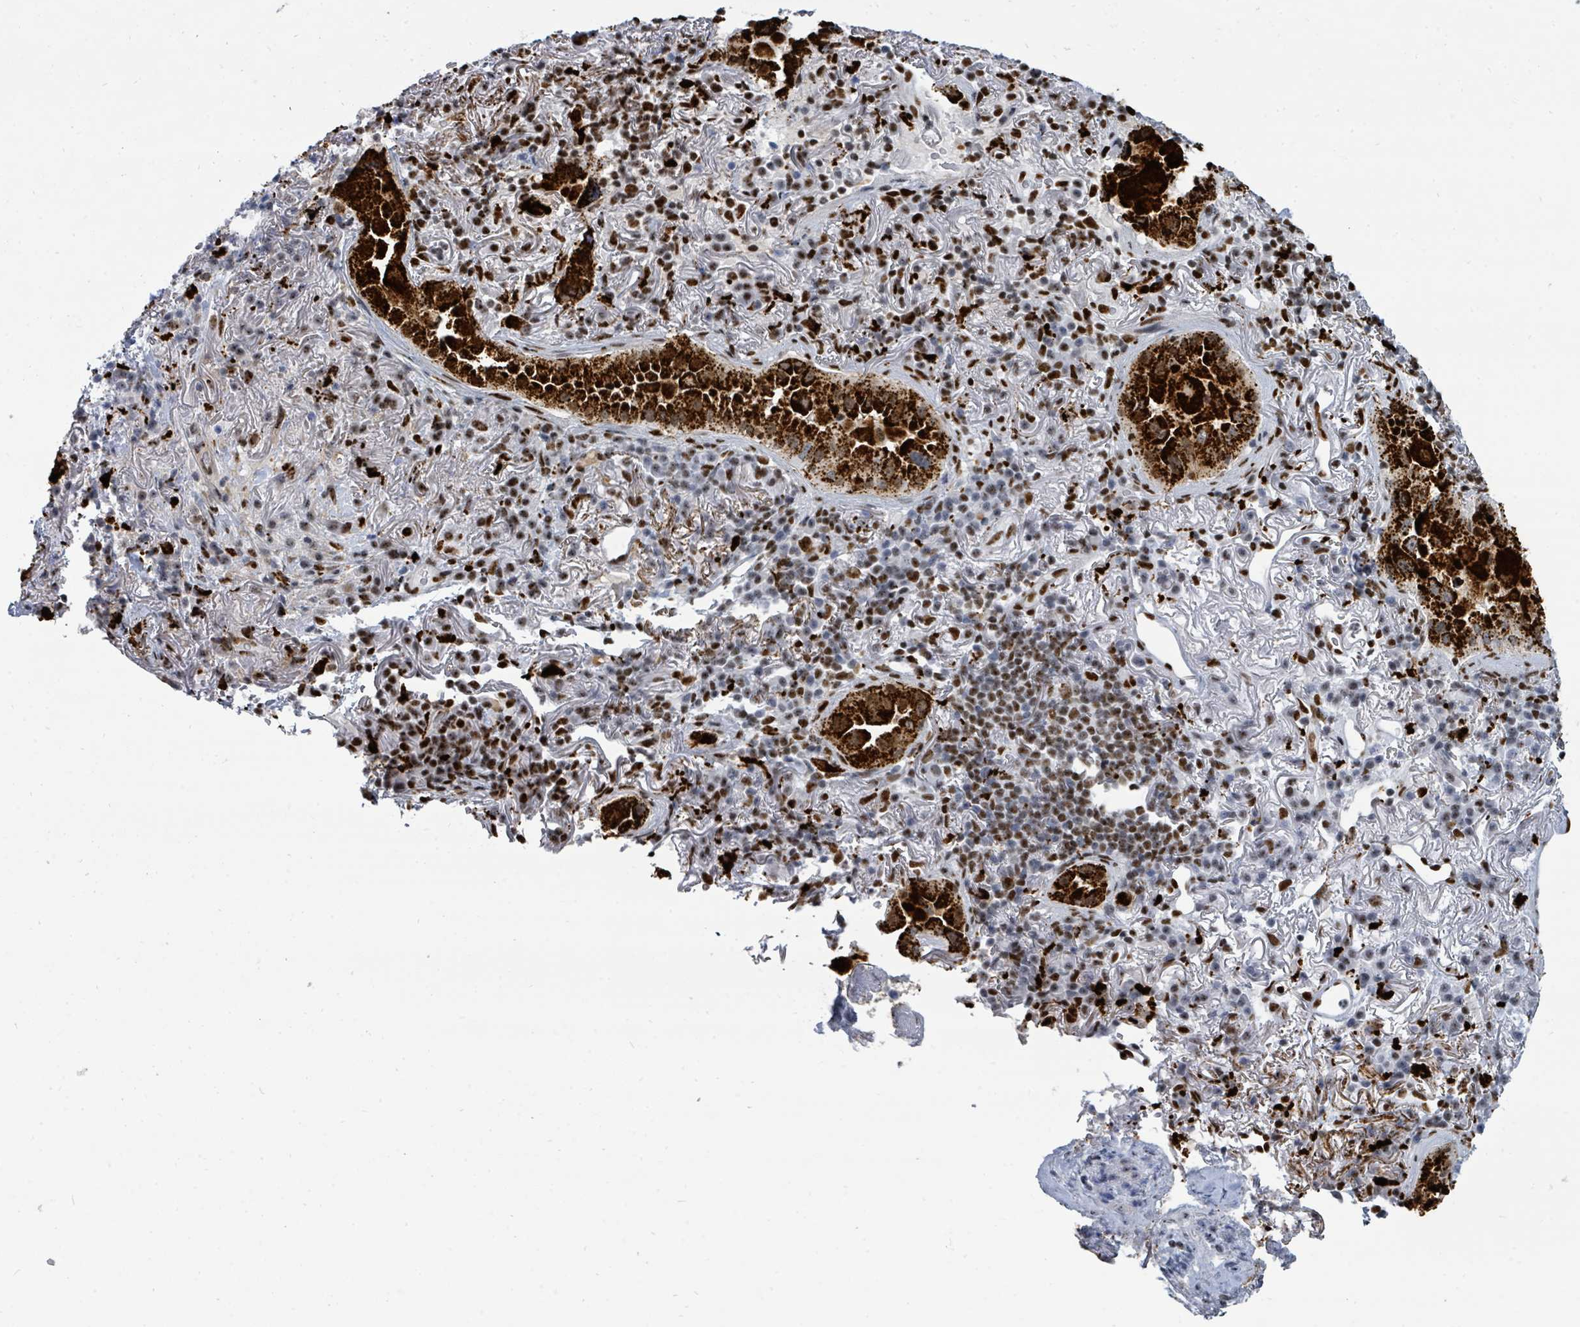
{"staining": {"intensity": "strong", "quantity": ">75%", "location": "cytoplasmic/membranous,nuclear"}, "tissue": "lung cancer", "cell_type": "Tumor cells", "image_type": "cancer", "snomed": [{"axis": "morphology", "description": "Adenocarcinoma, NOS"}, {"axis": "topography", "description": "Lung"}], "caption": "An immunohistochemistry (IHC) image of neoplastic tissue is shown. Protein staining in brown highlights strong cytoplasmic/membranous and nuclear positivity in adenocarcinoma (lung) within tumor cells. The staining was performed using DAB (3,3'-diaminobenzidine) to visualize the protein expression in brown, while the nuclei were stained in blue with hematoxylin (Magnification: 20x).", "gene": "SUMO4", "patient": {"sex": "female", "age": 69}}